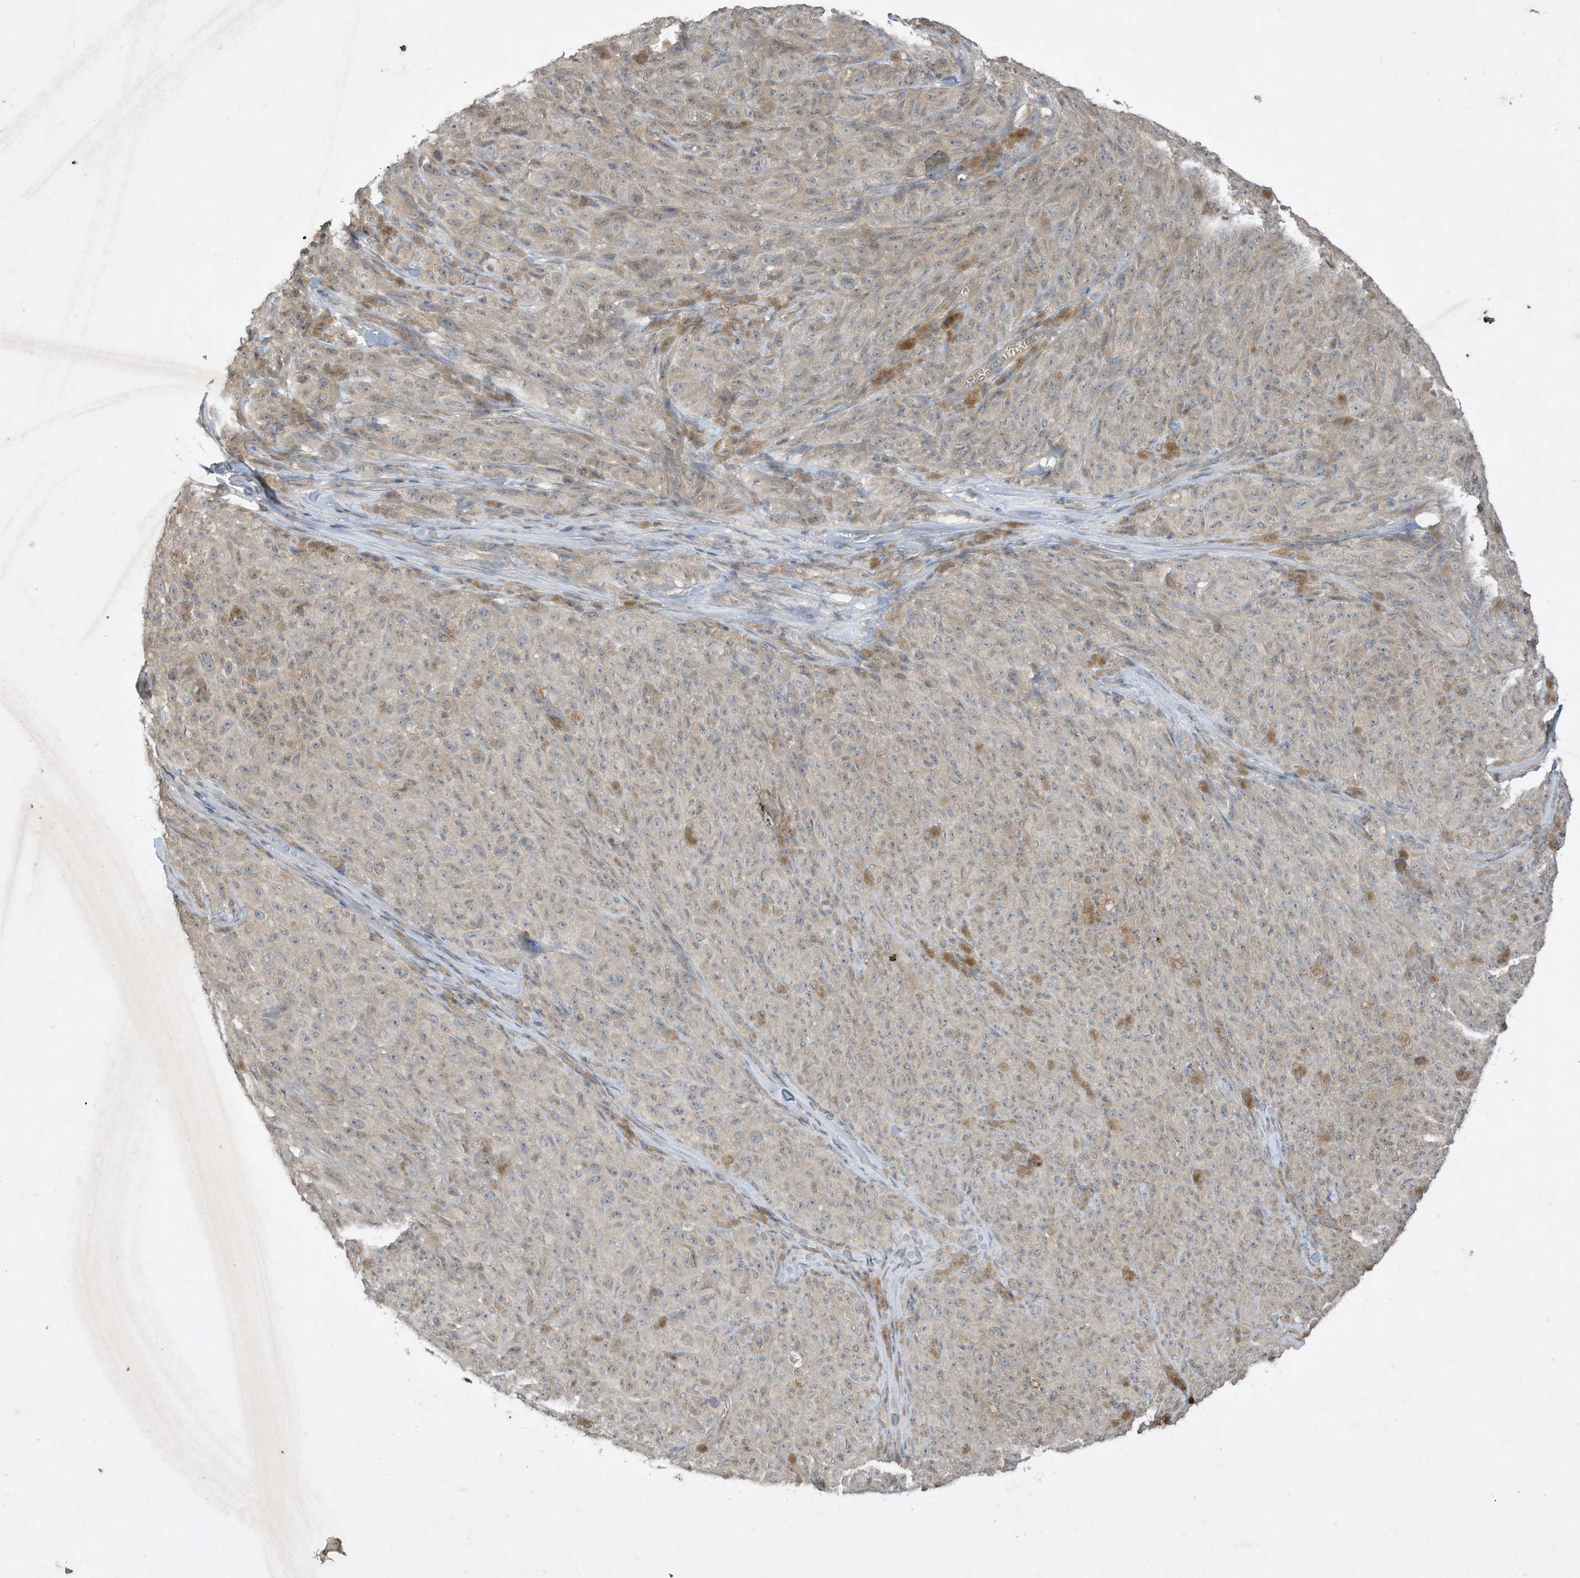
{"staining": {"intensity": "negative", "quantity": "none", "location": "none"}, "tissue": "melanoma", "cell_type": "Tumor cells", "image_type": "cancer", "snomed": [{"axis": "morphology", "description": "Malignant melanoma, NOS"}, {"axis": "topography", "description": "Skin"}], "caption": "This histopathology image is of melanoma stained with IHC to label a protein in brown with the nuclei are counter-stained blue. There is no staining in tumor cells.", "gene": "MATN2", "patient": {"sex": "female", "age": 82}}